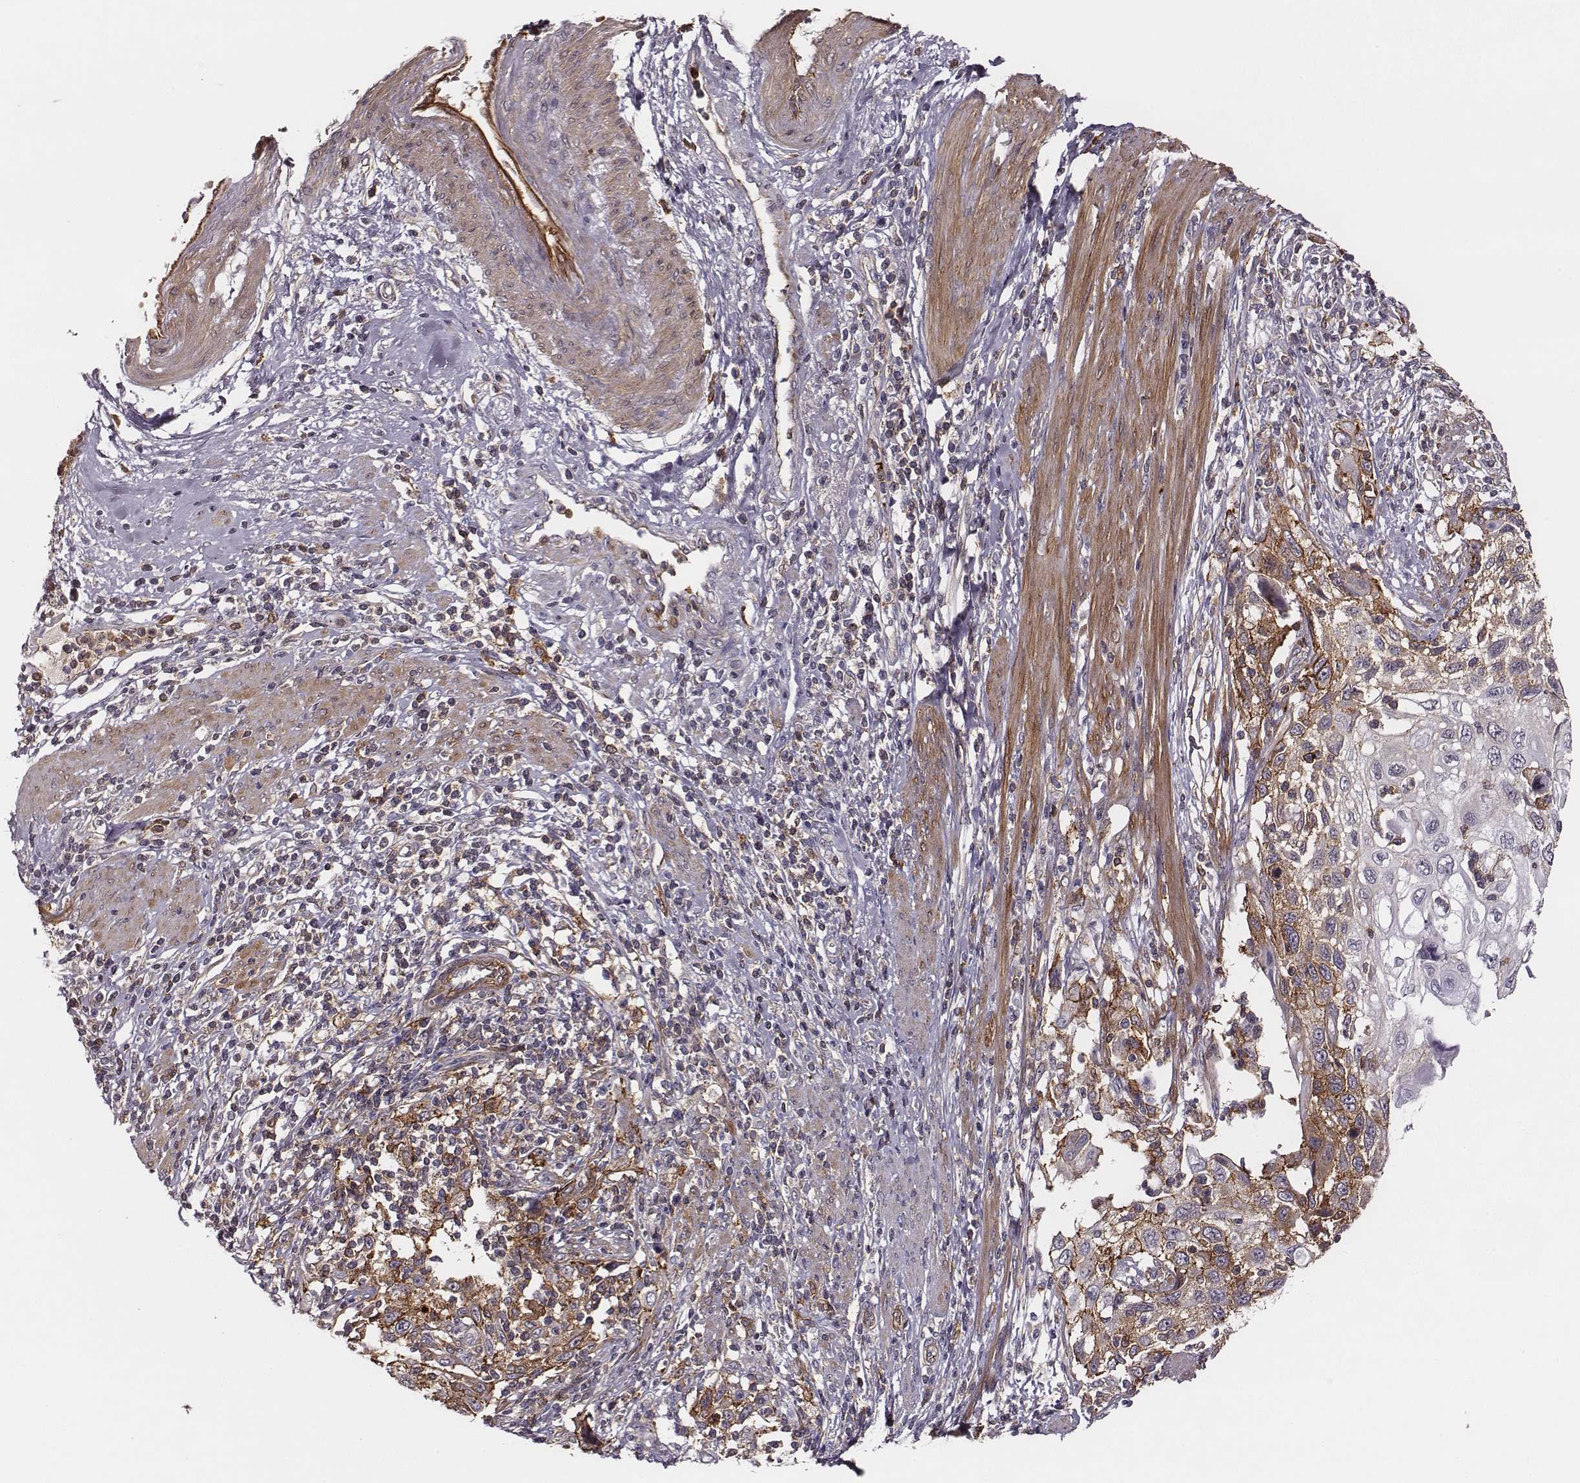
{"staining": {"intensity": "moderate", "quantity": "<25%", "location": "cytoplasmic/membranous"}, "tissue": "cervical cancer", "cell_type": "Tumor cells", "image_type": "cancer", "snomed": [{"axis": "morphology", "description": "Squamous cell carcinoma, NOS"}, {"axis": "topography", "description": "Cervix"}], "caption": "The micrograph exhibits a brown stain indicating the presence of a protein in the cytoplasmic/membranous of tumor cells in cervical cancer (squamous cell carcinoma).", "gene": "ZYX", "patient": {"sex": "female", "age": 70}}